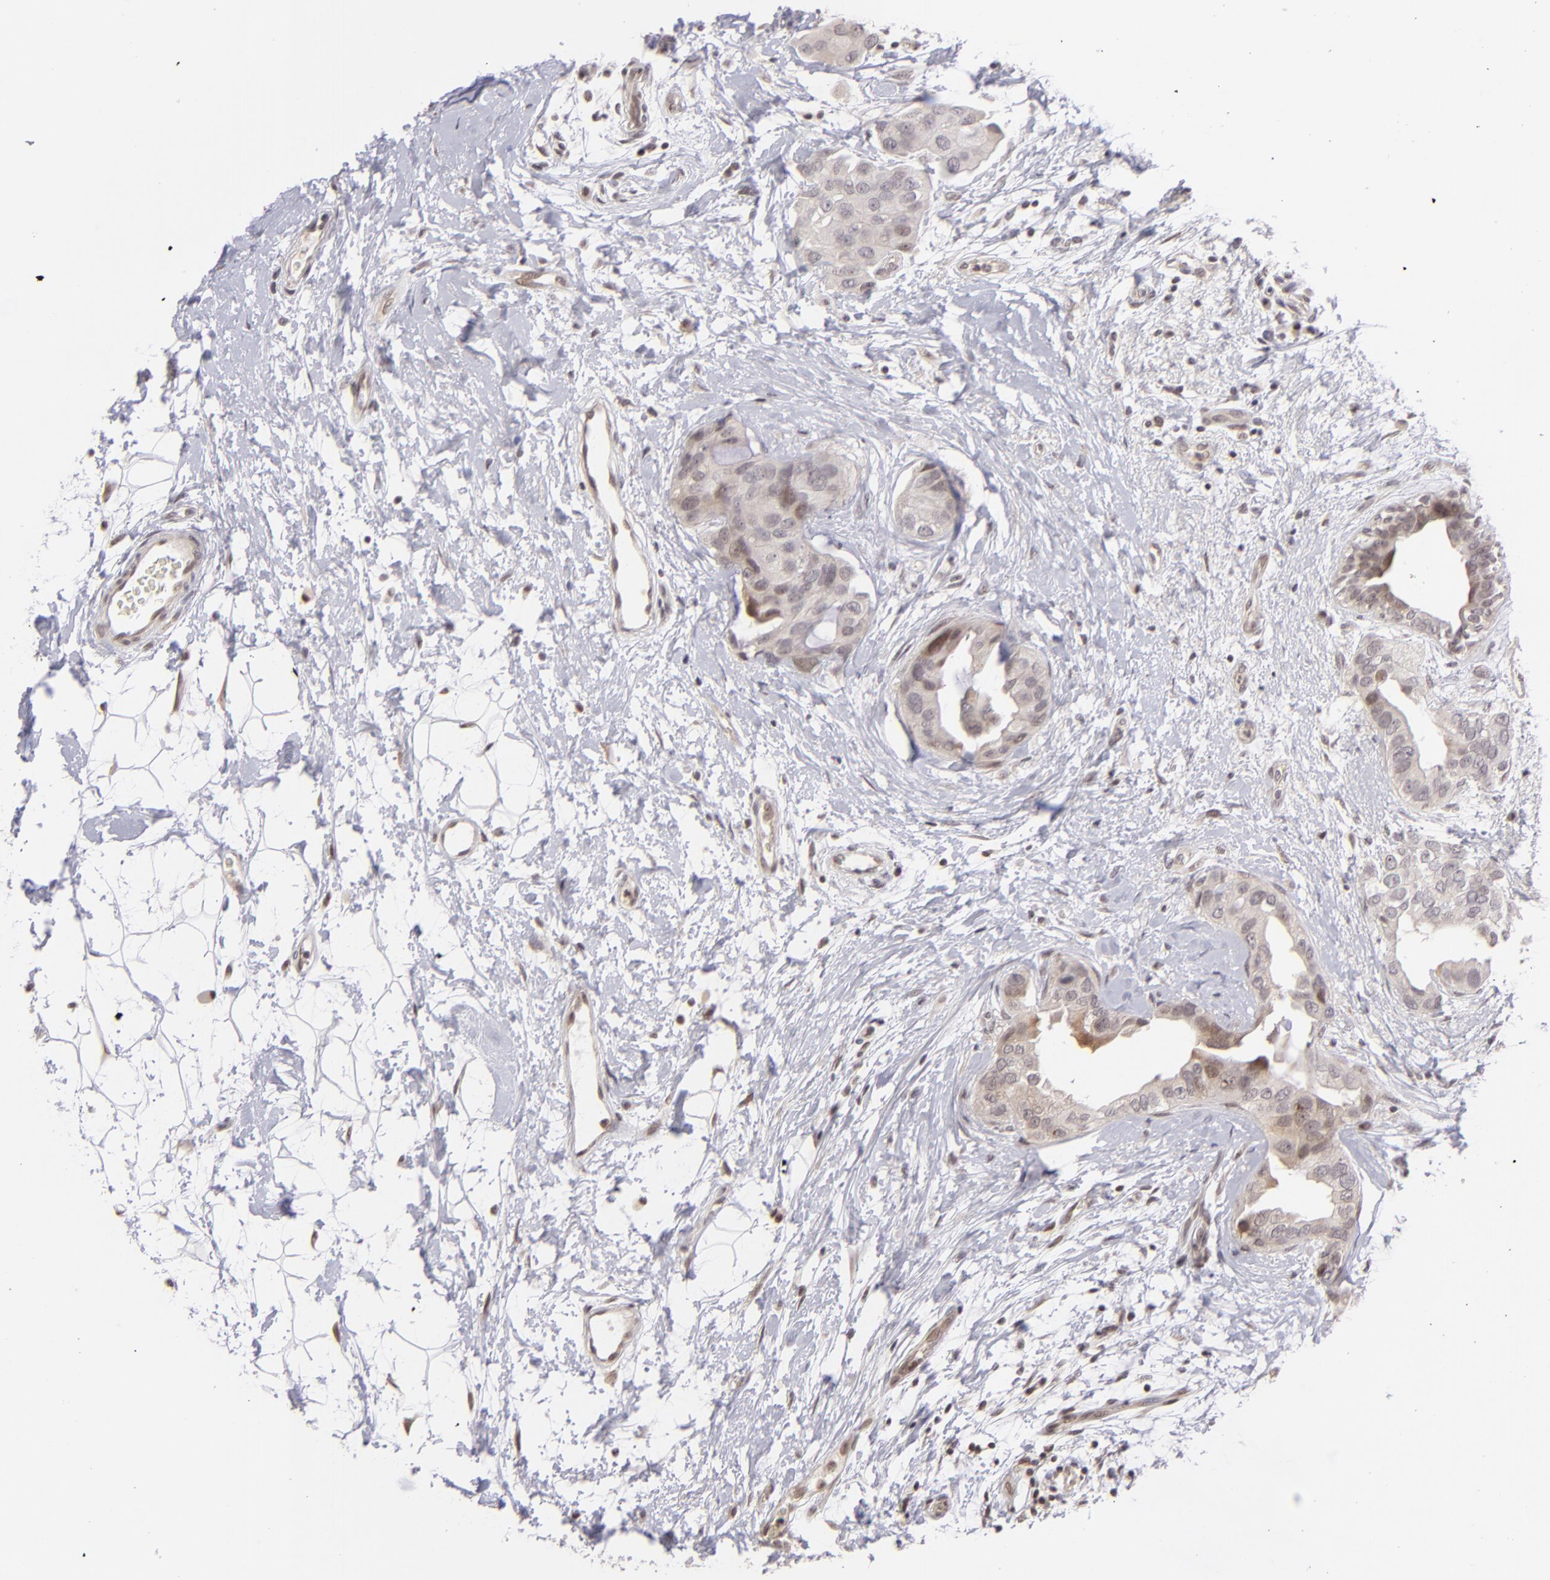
{"staining": {"intensity": "moderate", "quantity": "<25%", "location": "nuclear"}, "tissue": "breast cancer", "cell_type": "Tumor cells", "image_type": "cancer", "snomed": [{"axis": "morphology", "description": "Duct carcinoma"}, {"axis": "topography", "description": "Breast"}], "caption": "Tumor cells display low levels of moderate nuclear staining in approximately <25% of cells in human breast cancer (intraductal carcinoma).", "gene": "RARB", "patient": {"sex": "female", "age": 40}}